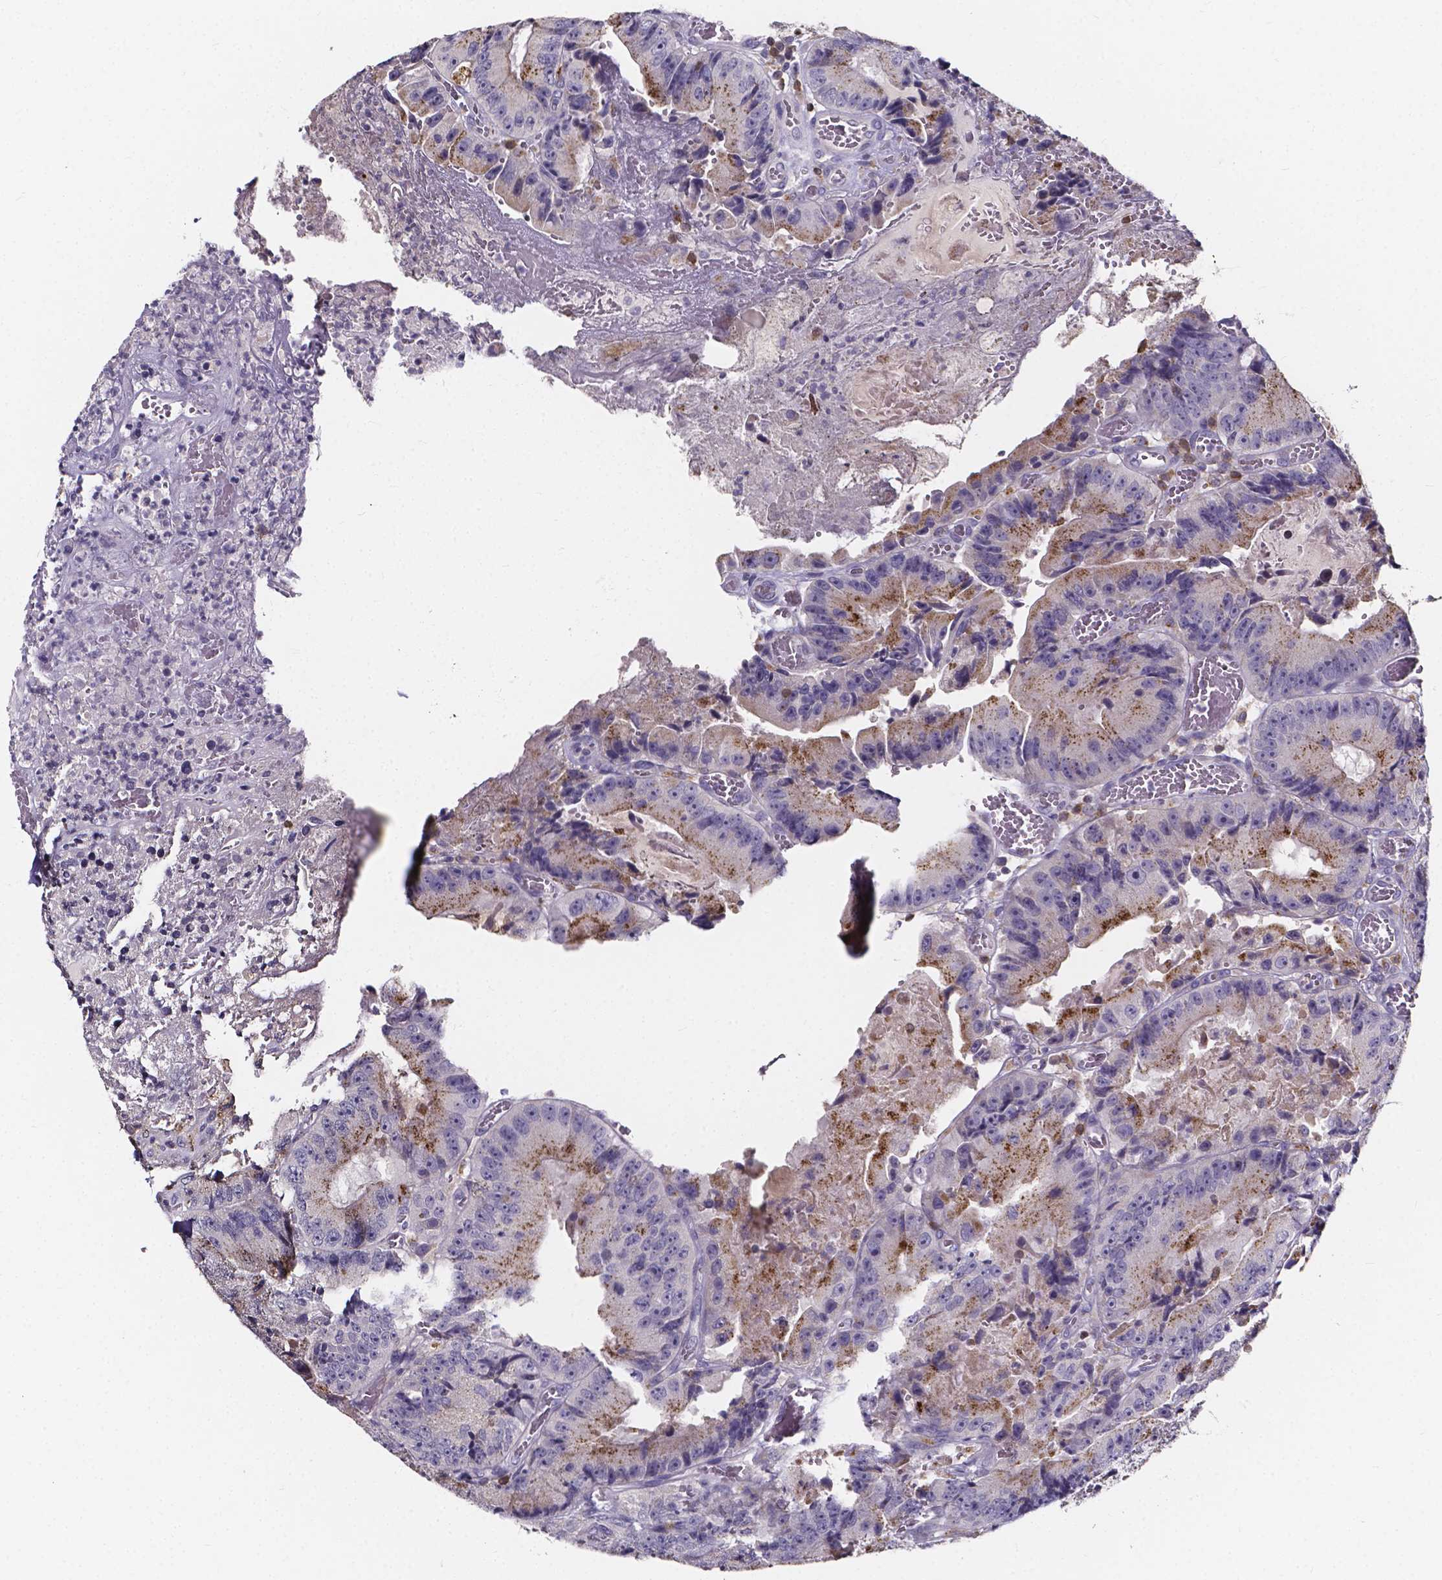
{"staining": {"intensity": "moderate", "quantity": "<25%", "location": "cytoplasmic/membranous"}, "tissue": "colorectal cancer", "cell_type": "Tumor cells", "image_type": "cancer", "snomed": [{"axis": "morphology", "description": "Adenocarcinoma, NOS"}, {"axis": "topography", "description": "Colon"}], "caption": "Human colorectal cancer (adenocarcinoma) stained for a protein (brown) displays moderate cytoplasmic/membranous positive positivity in about <25% of tumor cells.", "gene": "THEMIS", "patient": {"sex": "female", "age": 86}}